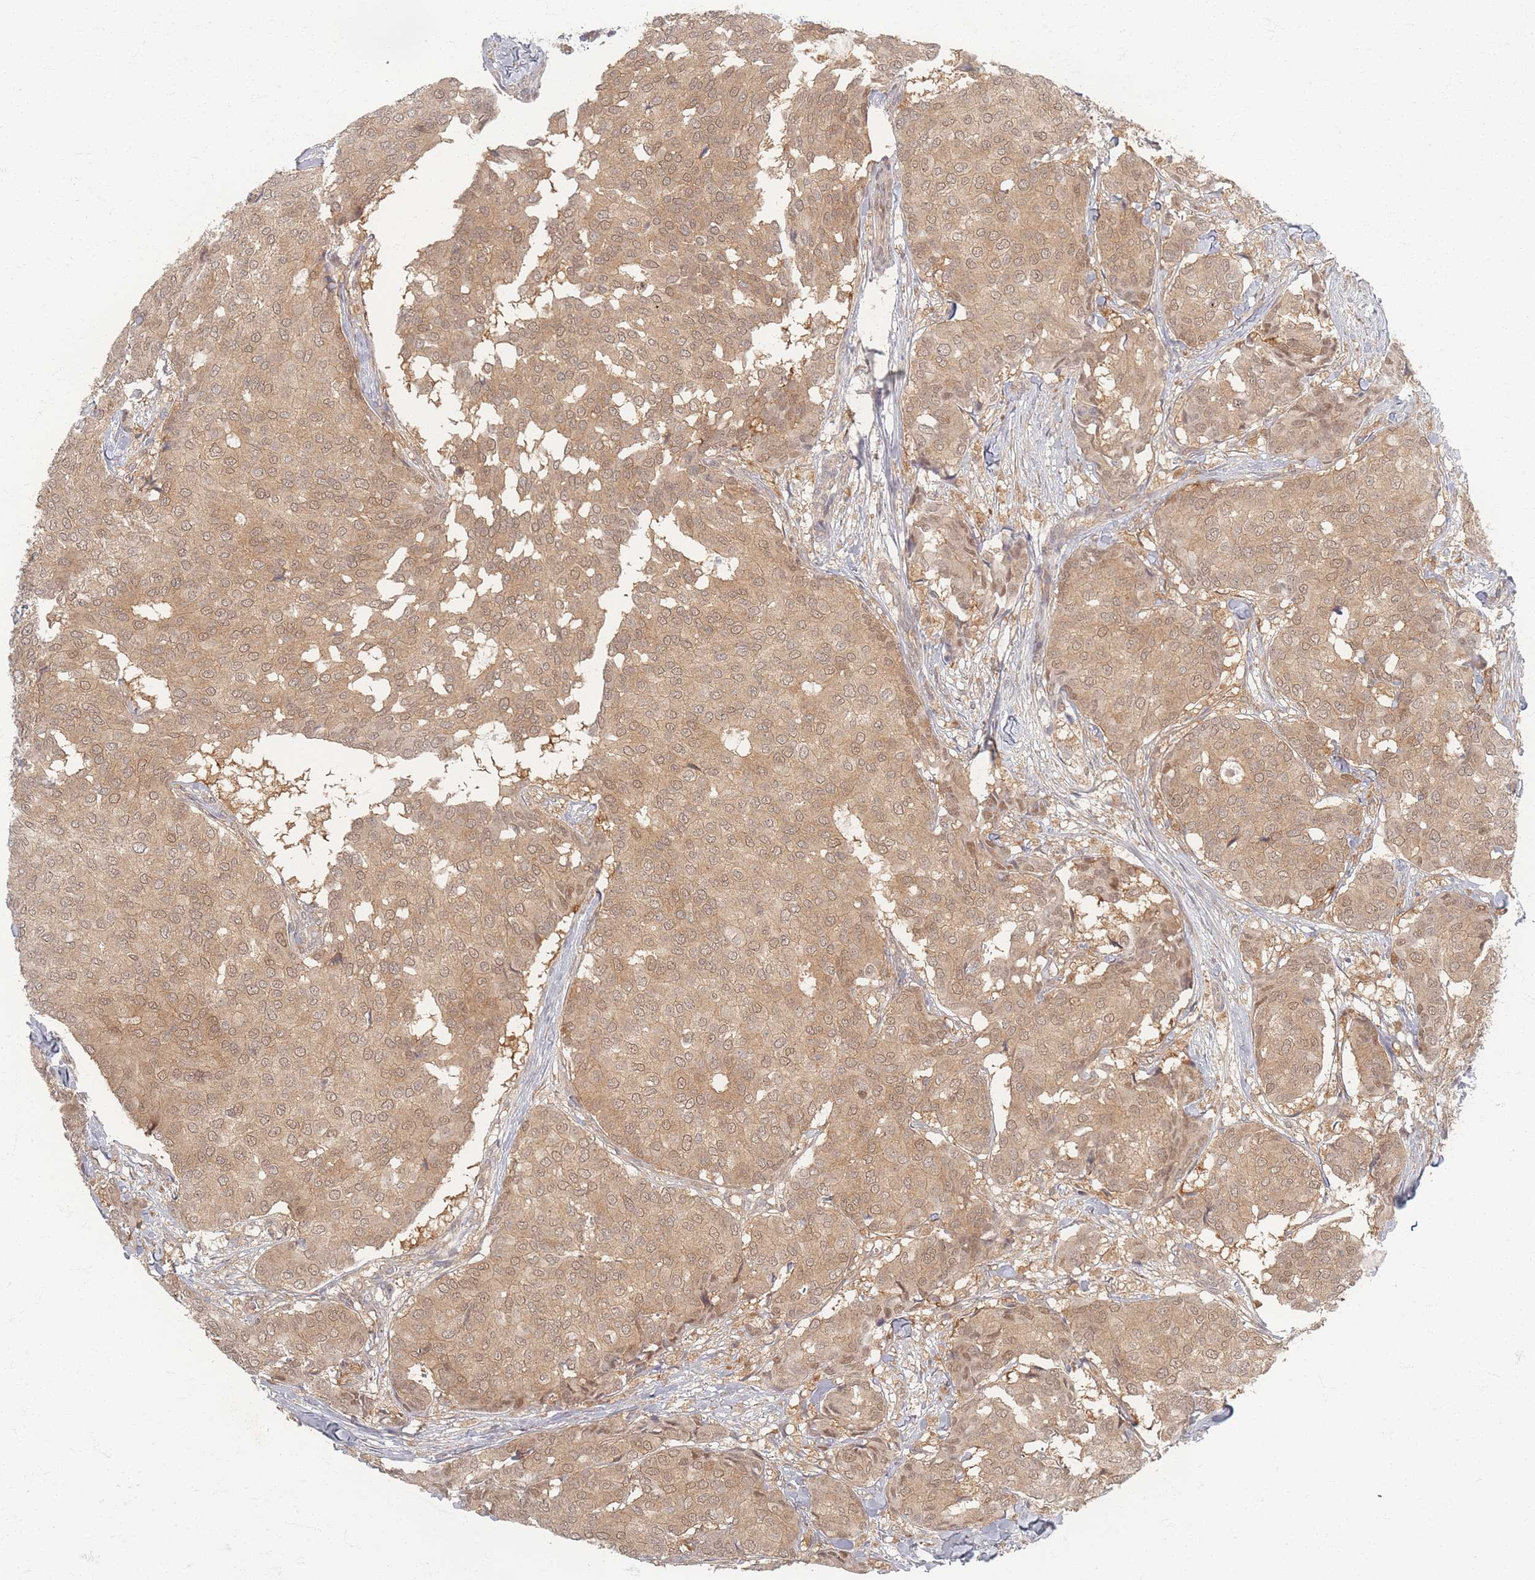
{"staining": {"intensity": "moderate", "quantity": ">75%", "location": "cytoplasmic/membranous"}, "tissue": "breast cancer", "cell_type": "Tumor cells", "image_type": "cancer", "snomed": [{"axis": "morphology", "description": "Duct carcinoma"}, {"axis": "topography", "description": "Breast"}], "caption": "The photomicrograph displays a brown stain indicating the presence of a protein in the cytoplasmic/membranous of tumor cells in breast infiltrating ductal carcinoma. (IHC, brightfield microscopy, high magnification).", "gene": "PSMD9", "patient": {"sex": "female", "age": 75}}